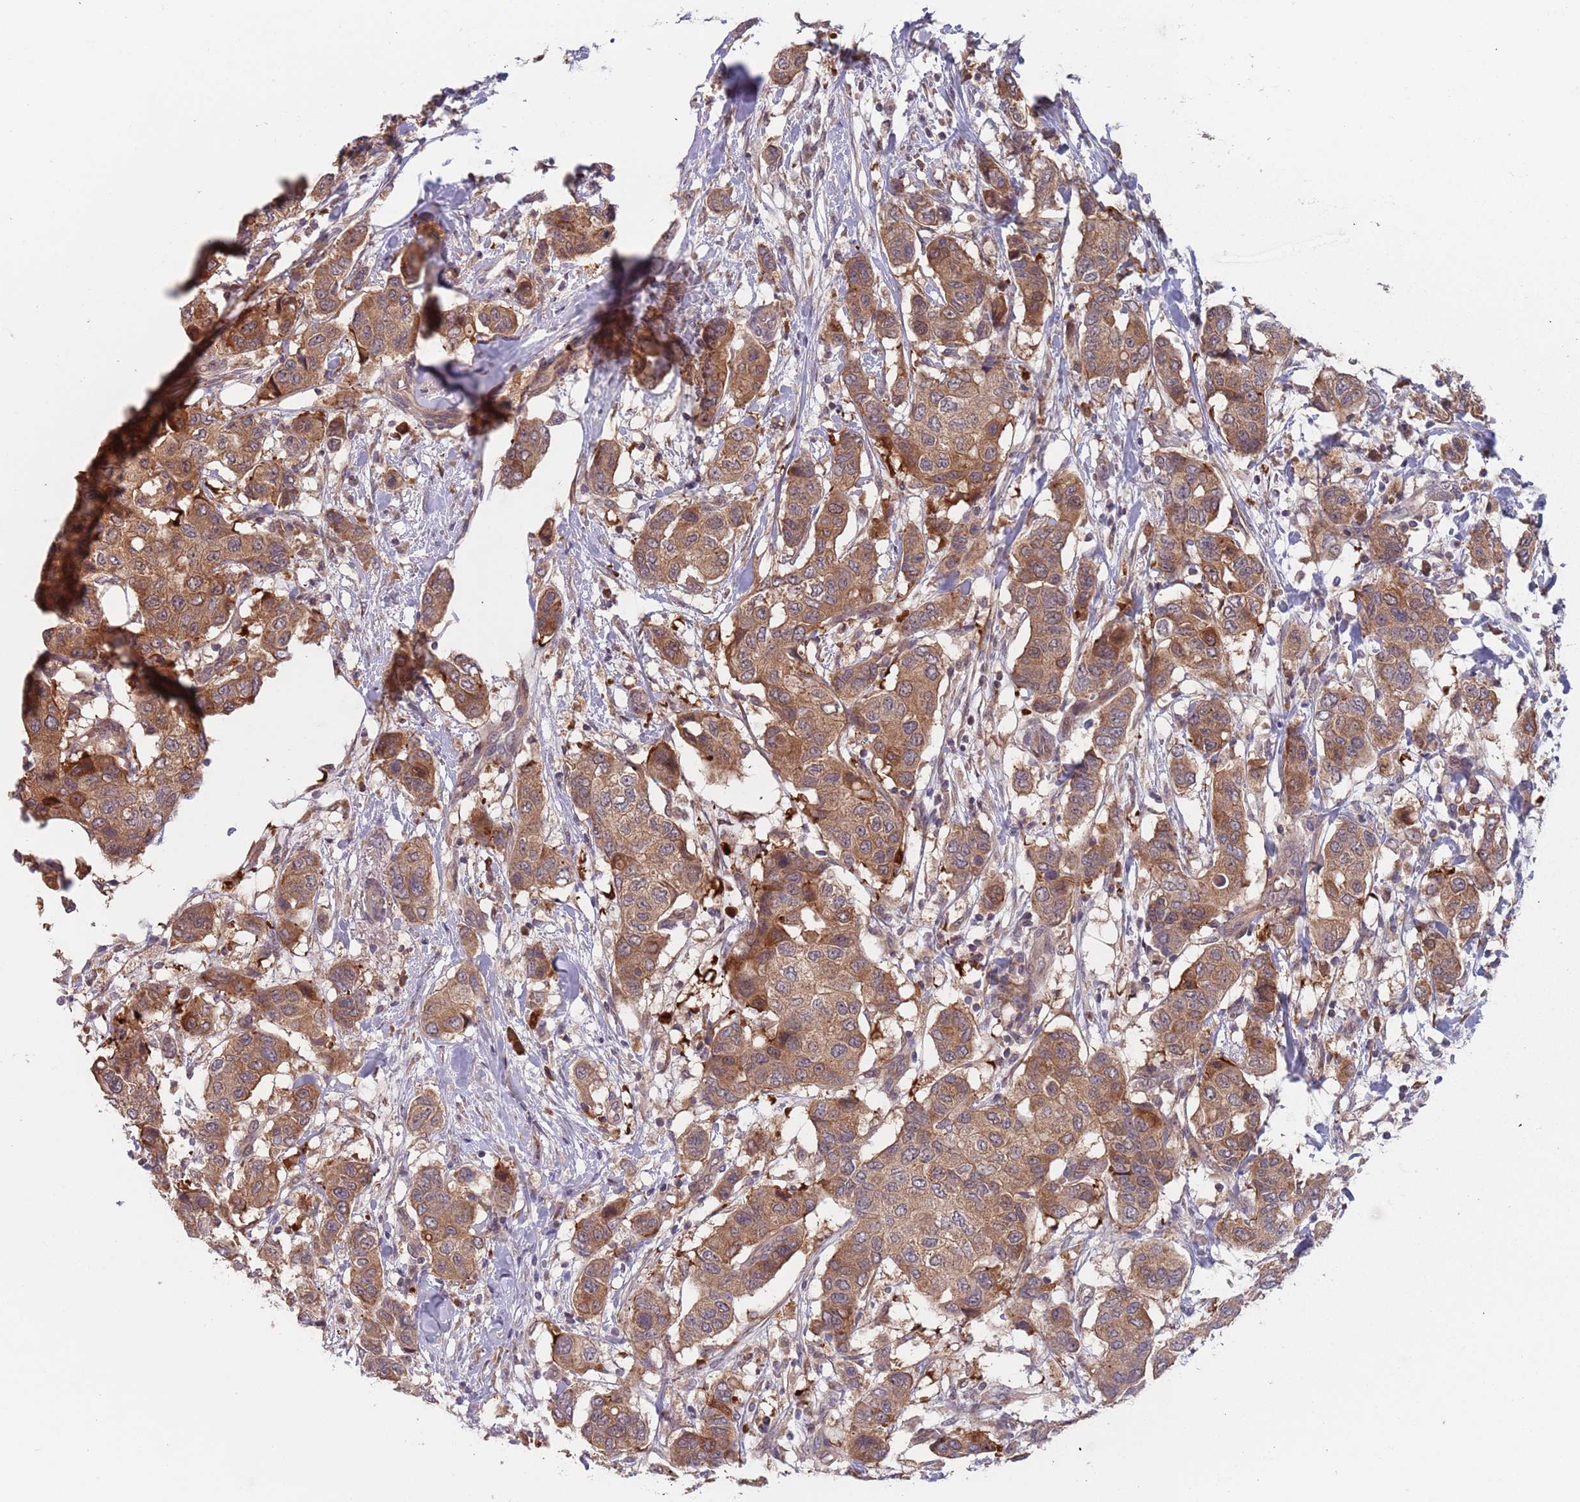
{"staining": {"intensity": "moderate", "quantity": ">75%", "location": "cytoplasmic/membranous"}, "tissue": "breast cancer", "cell_type": "Tumor cells", "image_type": "cancer", "snomed": [{"axis": "morphology", "description": "Lobular carcinoma"}, {"axis": "topography", "description": "Breast"}], "caption": "There is medium levels of moderate cytoplasmic/membranous staining in tumor cells of breast cancer (lobular carcinoma), as demonstrated by immunohistochemical staining (brown color).", "gene": "ZNF140", "patient": {"sex": "female", "age": 51}}